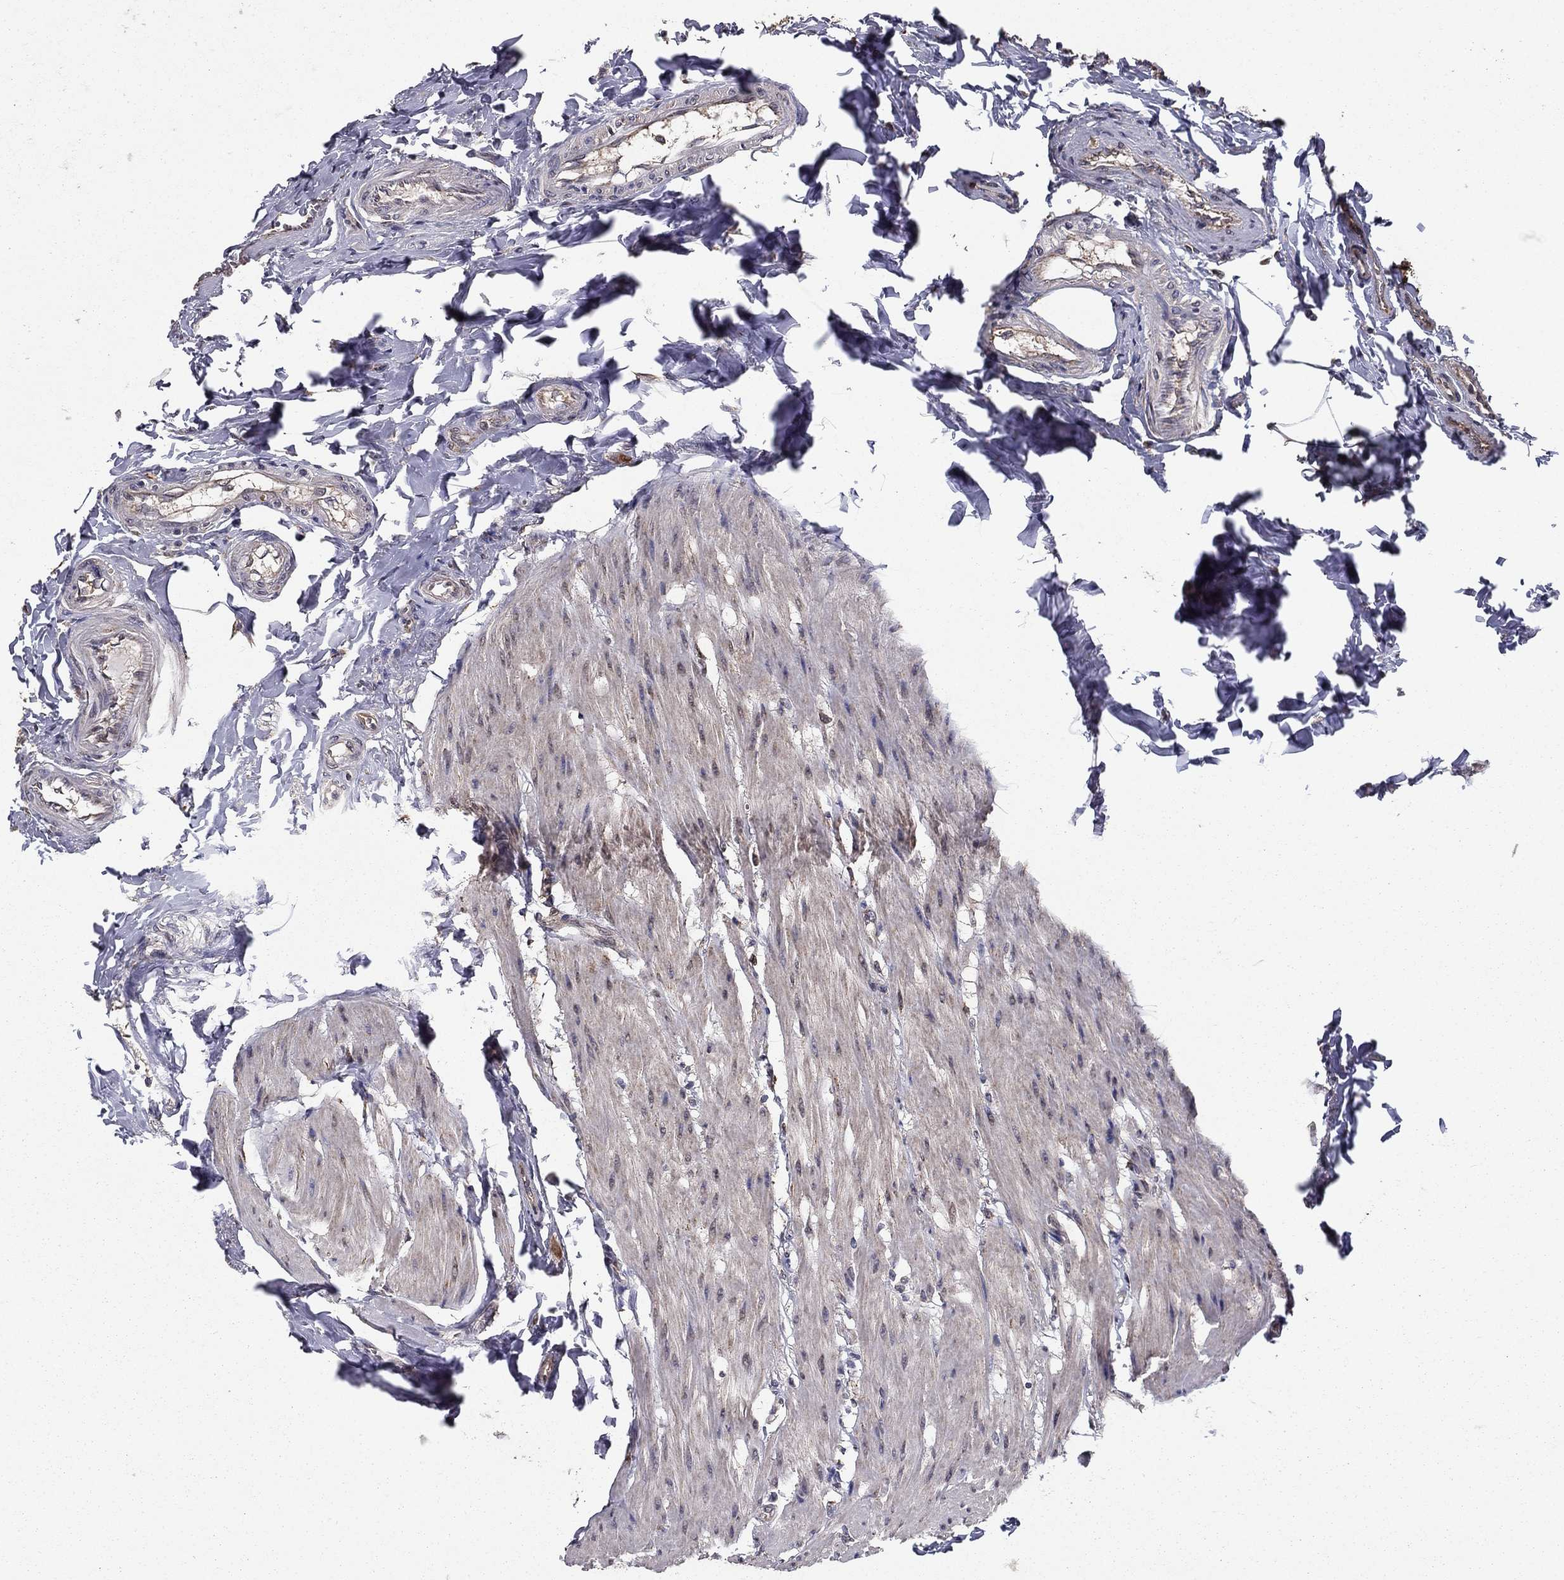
{"staining": {"intensity": "moderate", "quantity": ">75%", "location": "cytoplasmic/membranous"}, "tissue": "colon", "cell_type": "Endothelial cells", "image_type": "normal", "snomed": [{"axis": "morphology", "description": "Normal tissue, NOS"}, {"axis": "topography", "description": "Colon"}], "caption": "Endothelial cells reveal medium levels of moderate cytoplasmic/membranous expression in approximately >75% of cells in unremarkable colon. (IHC, brightfield microscopy, high magnification).", "gene": "NKIRAS1", "patient": {"sex": "female", "age": 65}}